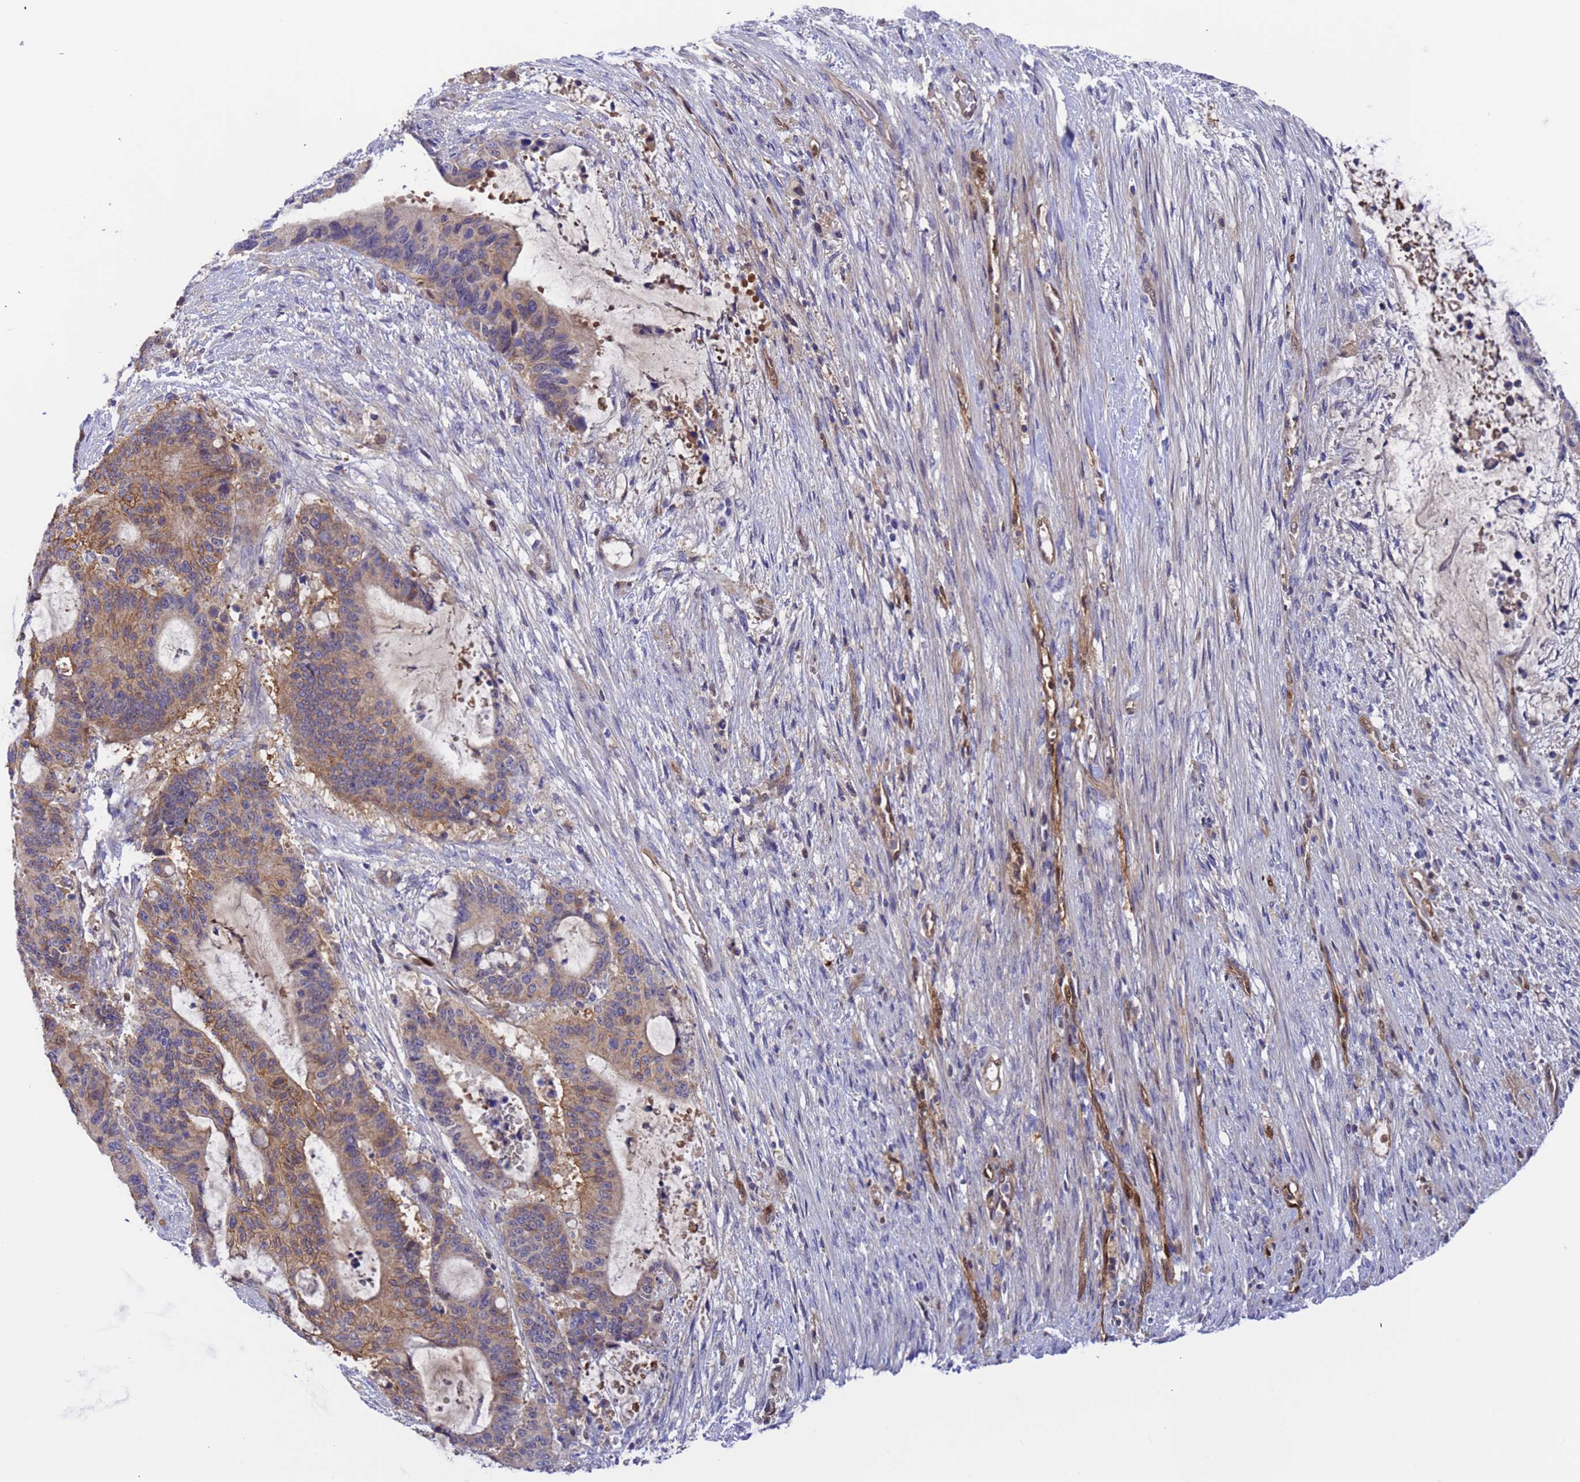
{"staining": {"intensity": "moderate", "quantity": ">75%", "location": "cytoplasmic/membranous"}, "tissue": "liver cancer", "cell_type": "Tumor cells", "image_type": "cancer", "snomed": [{"axis": "morphology", "description": "Normal tissue, NOS"}, {"axis": "morphology", "description": "Cholangiocarcinoma"}, {"axis": "topography", "description": "Liver"}, {"axis": "topography", "description": "Peripheral nerve tissue"}], "caption": "Liver cancer was stained to show a protein in brown. There is medium levels of moderate cytoplasmic/membranous staining in approximately >75% of tumor cells.", "gene": "FOXRED1", "patient": {"sex": "female", "age": 73}}